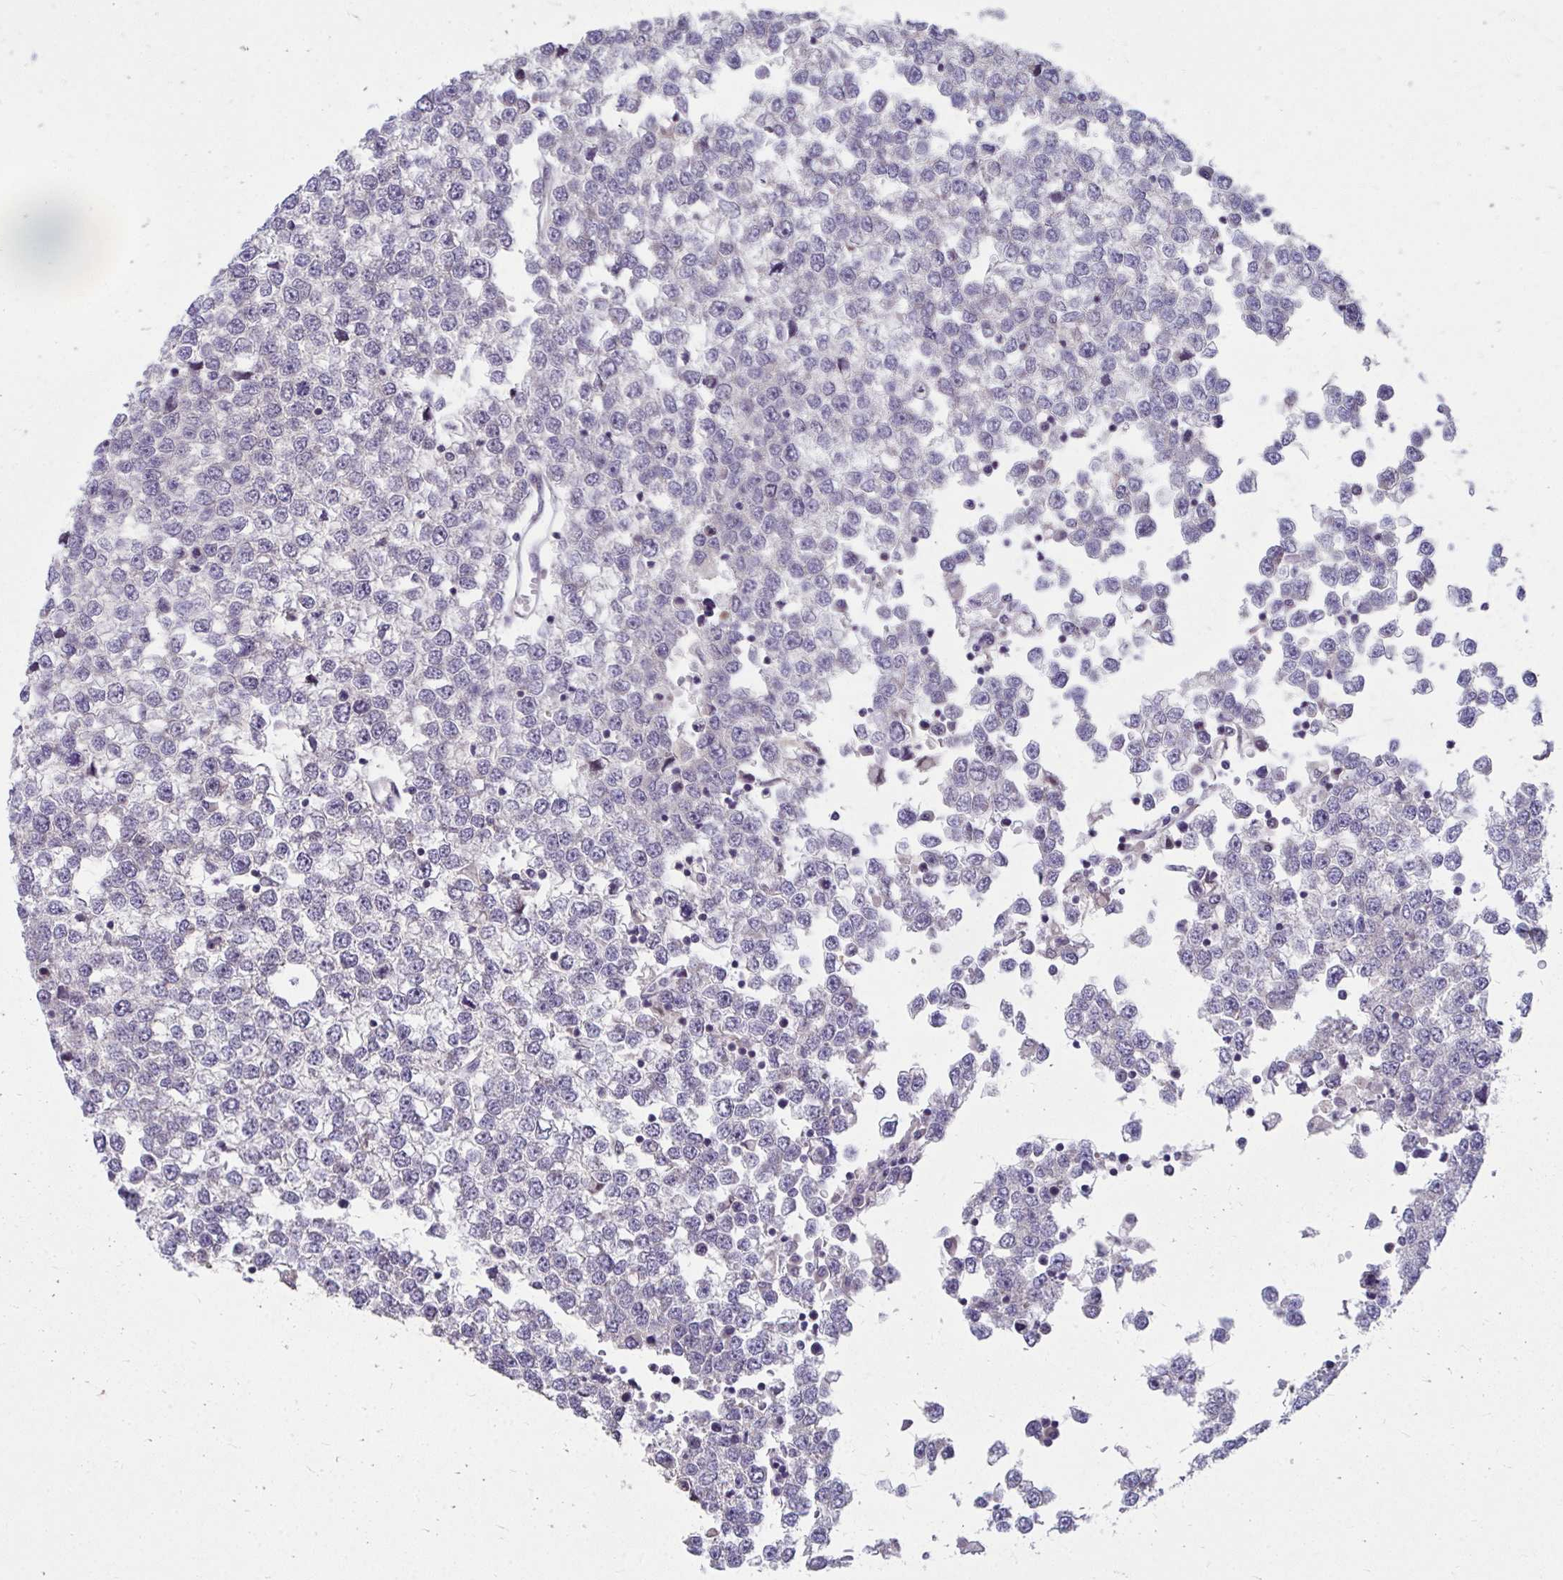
{"staining": {"intensity": "negative", "quantity": "none", "location": "none"}, "tissue": "testis cancer", "cell_type": "Tumor cells", "image_type": "cancer", "snomed": [{"axis": "morphology", "description": "Seminoma, NOS"}, {"axis": "topography", "description": "Testis"}], "caption": "Photomicrograph shows no significant protein expression in tumor cells of testis cancer (seminoma).", "gene": "MROH8", "patient": {"sex": "male", "age": 65}}